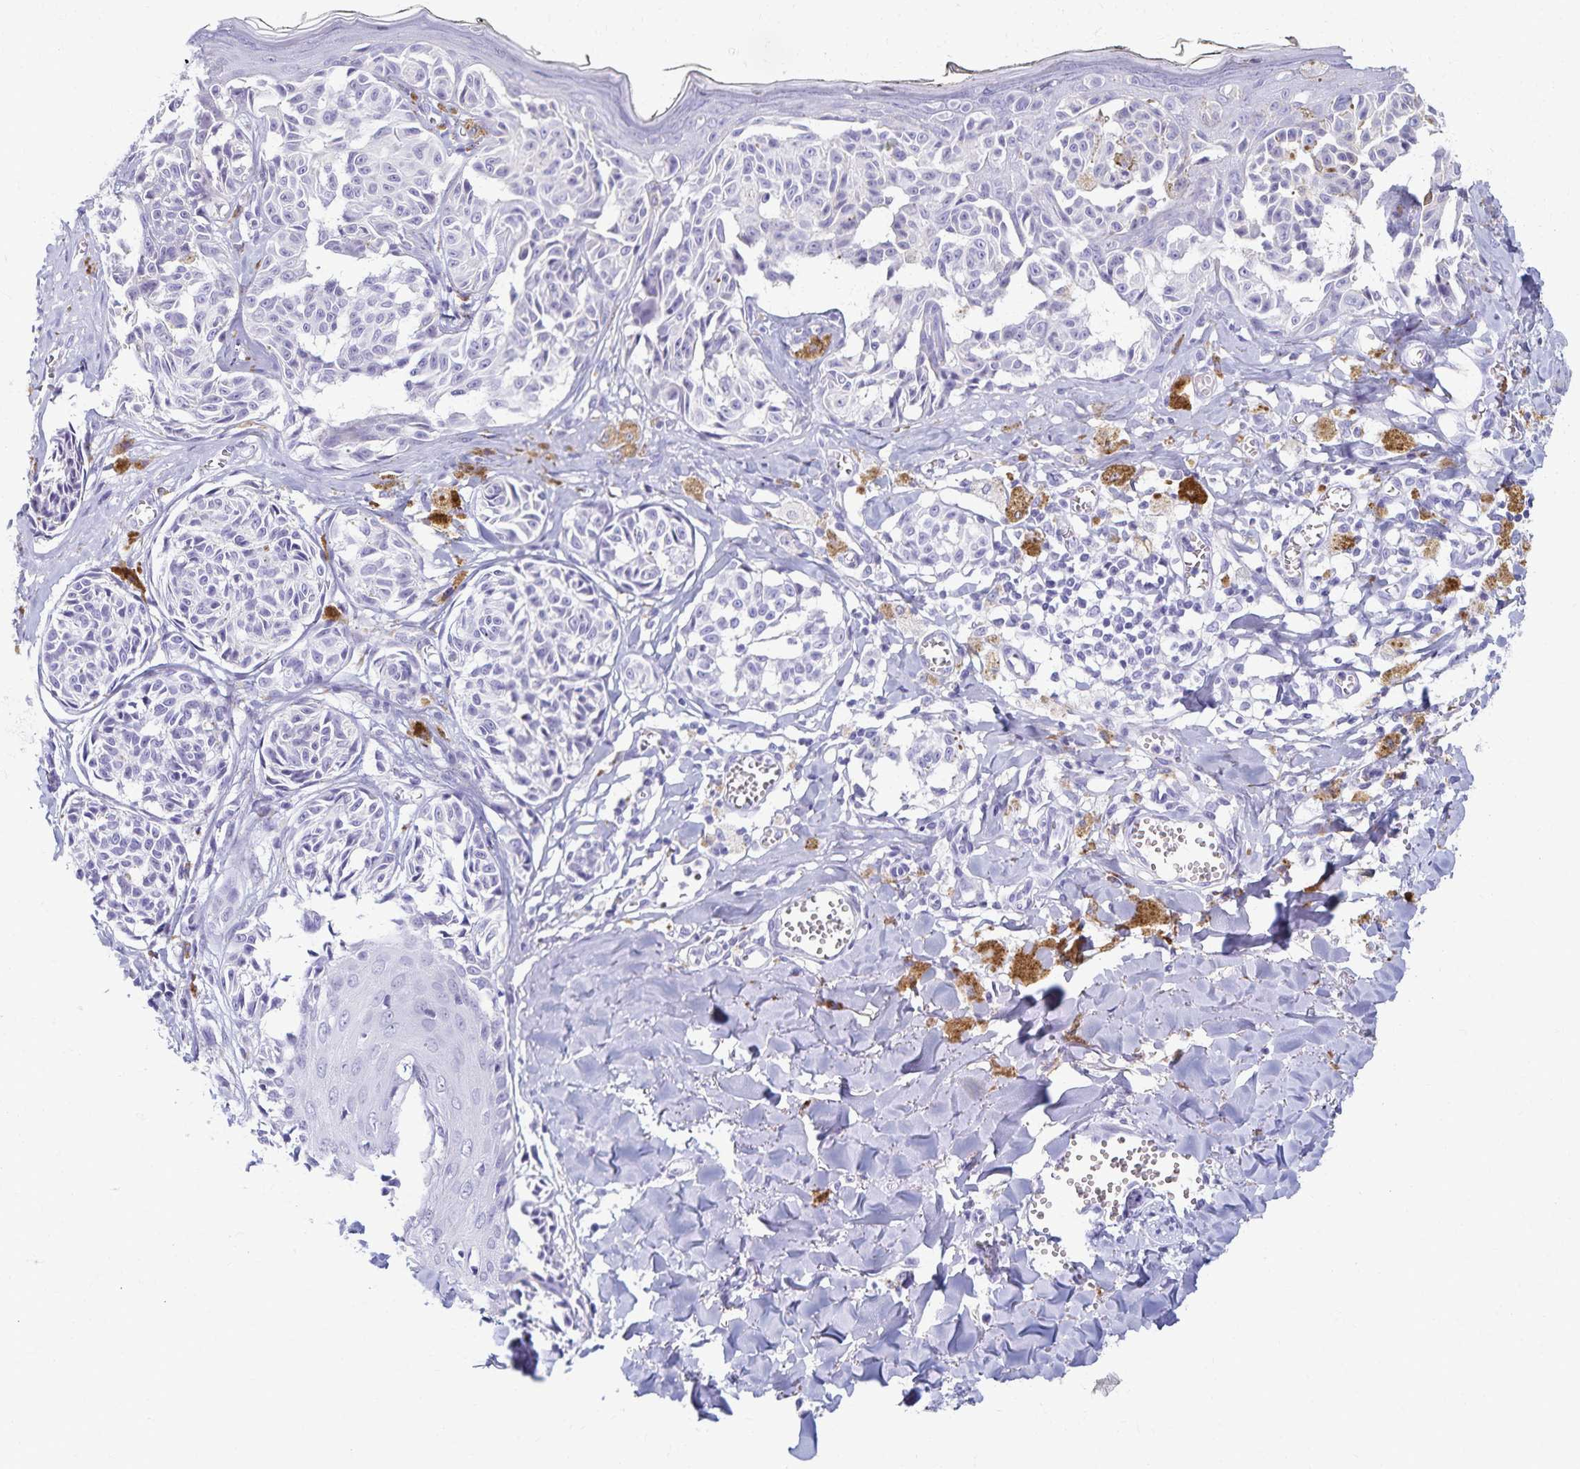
{"staining": {"intensity": "negative", "quantity": "none", "location": "none"}, "tissue": "melanoma", "cell_type": "Tumor cells", "image_type": "cancer", "snomed": [{"axis": "morphology", "description": "Malignant melanoma, NOS"}, {"axis": "topography", "description": "Skin"}], "caption": "Tumor cells show no significant protein expression in malignant melanoma.", "gene": "C2orf50", "patient": {"sex": "female", "age": 43}}